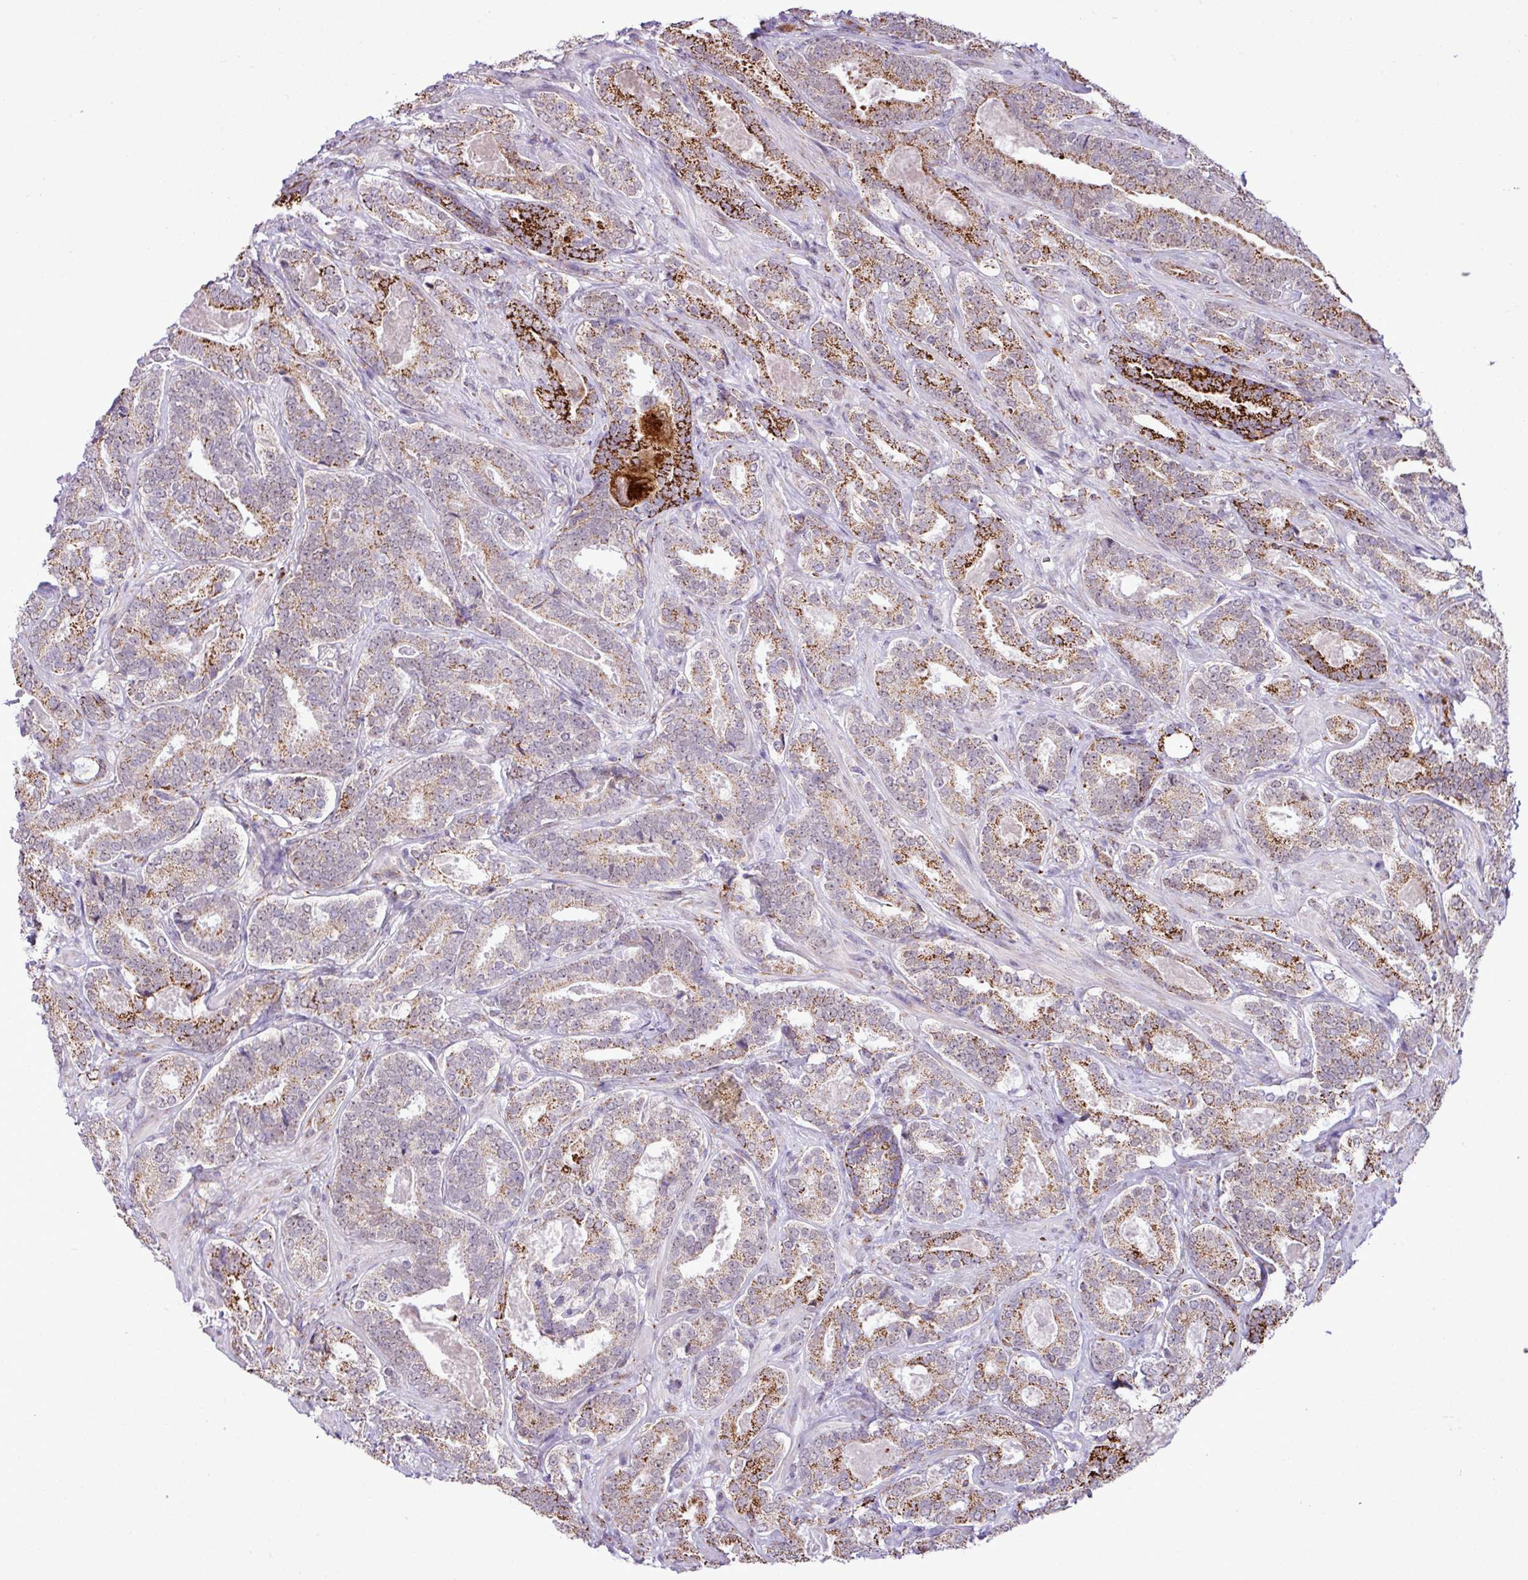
{"staining": {"intensity": "moderate", "quantity": "25%-75%", "location": "cytoplasmic/membranous"}, "tissue": "prostate cancer", "cell_type": "Tumor cells", "image_type": "cancer", "snomed": [{"axis": "morphology", "description": "Adenocarcinoma, High grade"}, {"axis": "topography", "description": "Prostate"}], "caption": "Prostate adenocarcinoma (high-grade) stained for a protein (brown) exhibits moderate cytoplasmic/membranous positive expression in approximately 25%-75% of tumor cells.", "gene": "SGPP1", "patient": {"sex": "male", "age": 65}}